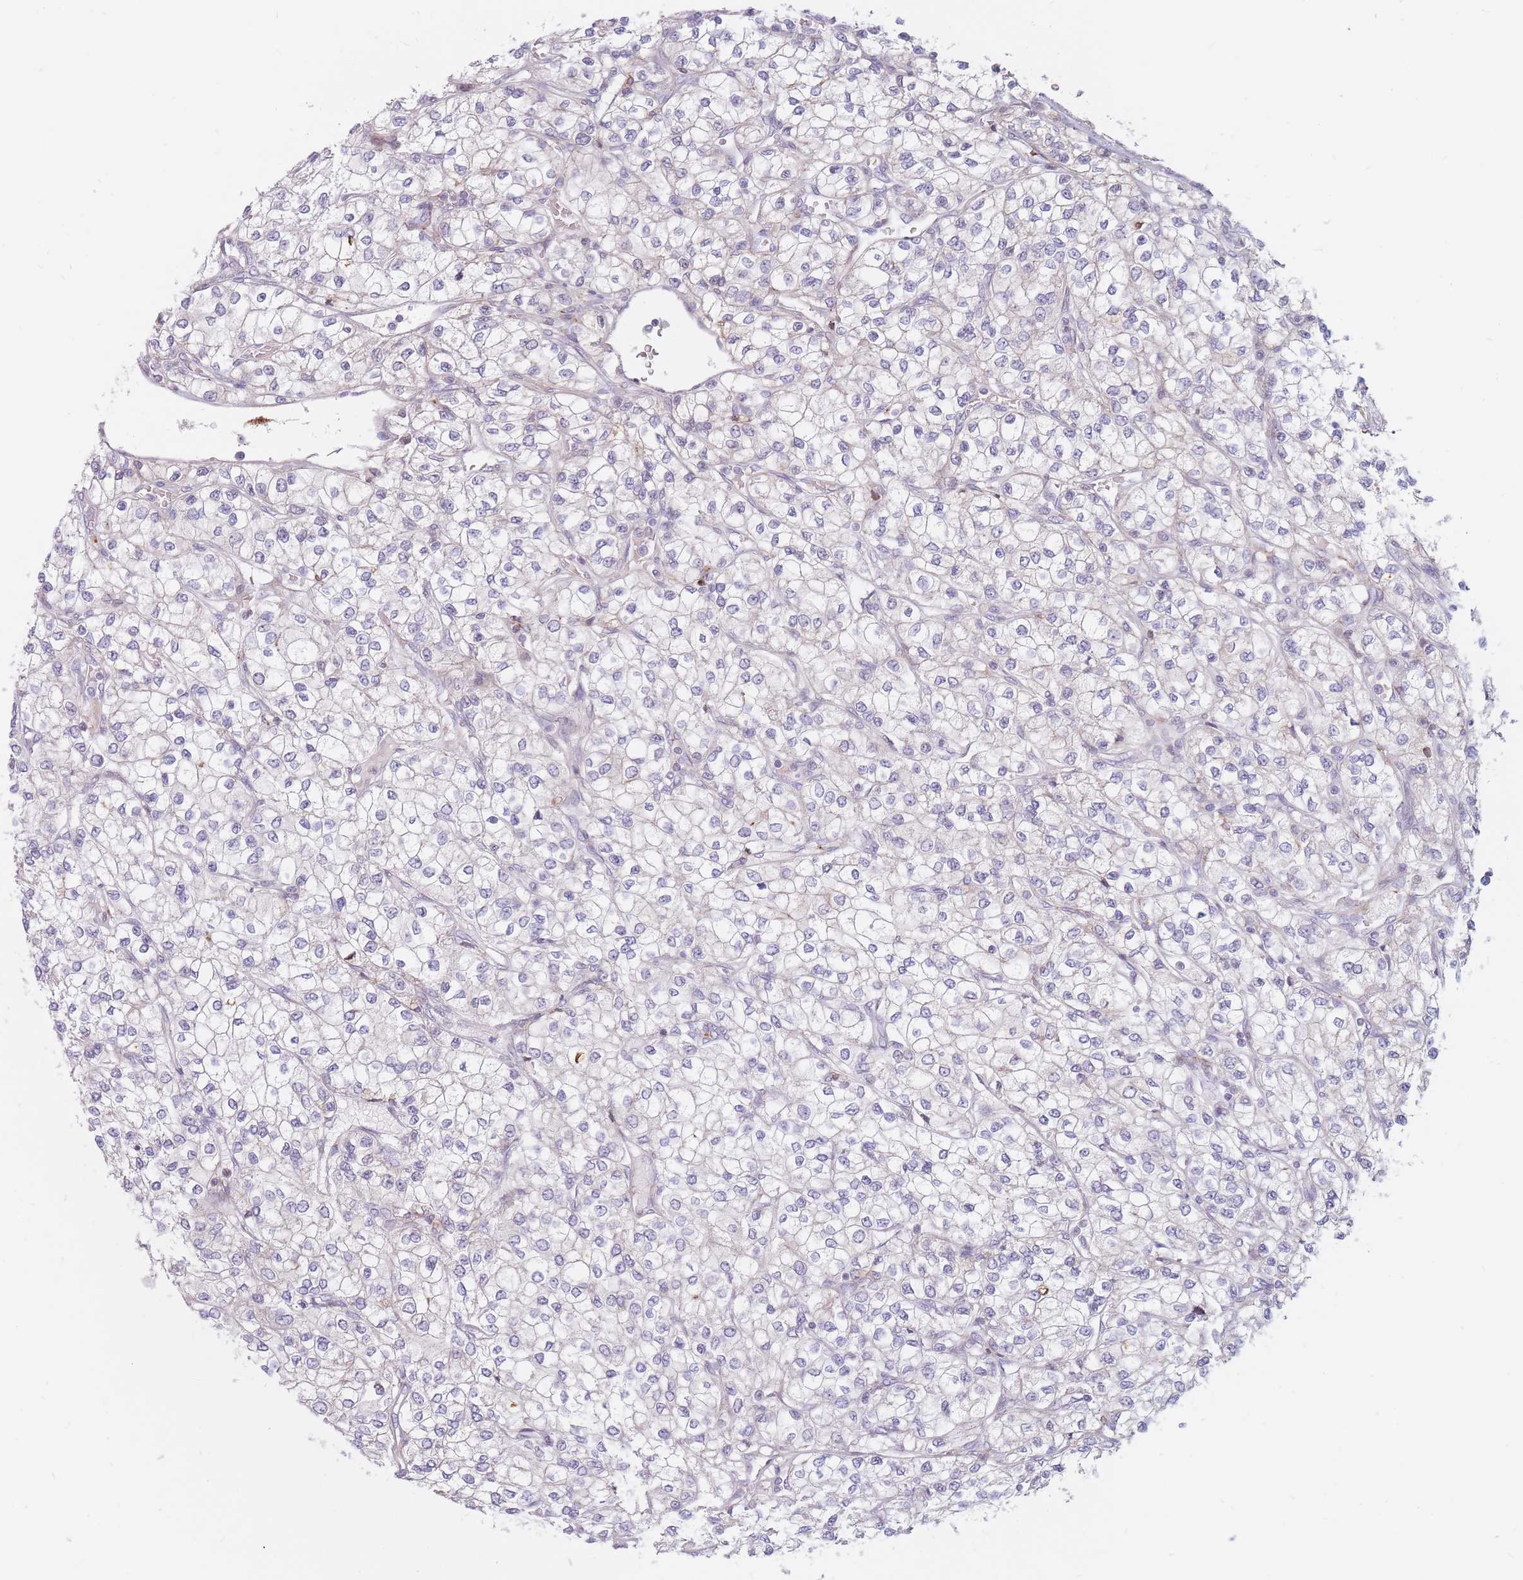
{"staining": {"intensity": "negative", "quantity": "none", "location": "none"}, "tissue": "renal cancer", "cell_type": "Tumor cells", "image_type": "cancer", "snomed": [{"axis": "morphology", "description": "Adenocarcinoma, NOS"}, {"axis": "topography", "description": "Kidney"}], "caption": "A high-resolution micrograph shows immunohistochemistry staining of renal cancer, which demonstrates no significant staining in tumor cells. (DAB (3,3'-diaminobenzidine) immunohistochemistry (IHC) visualized using brightfield microscopy, high magnification).", "gene": "PTGDR", "patient": {"sex": "male", "age": 80}}